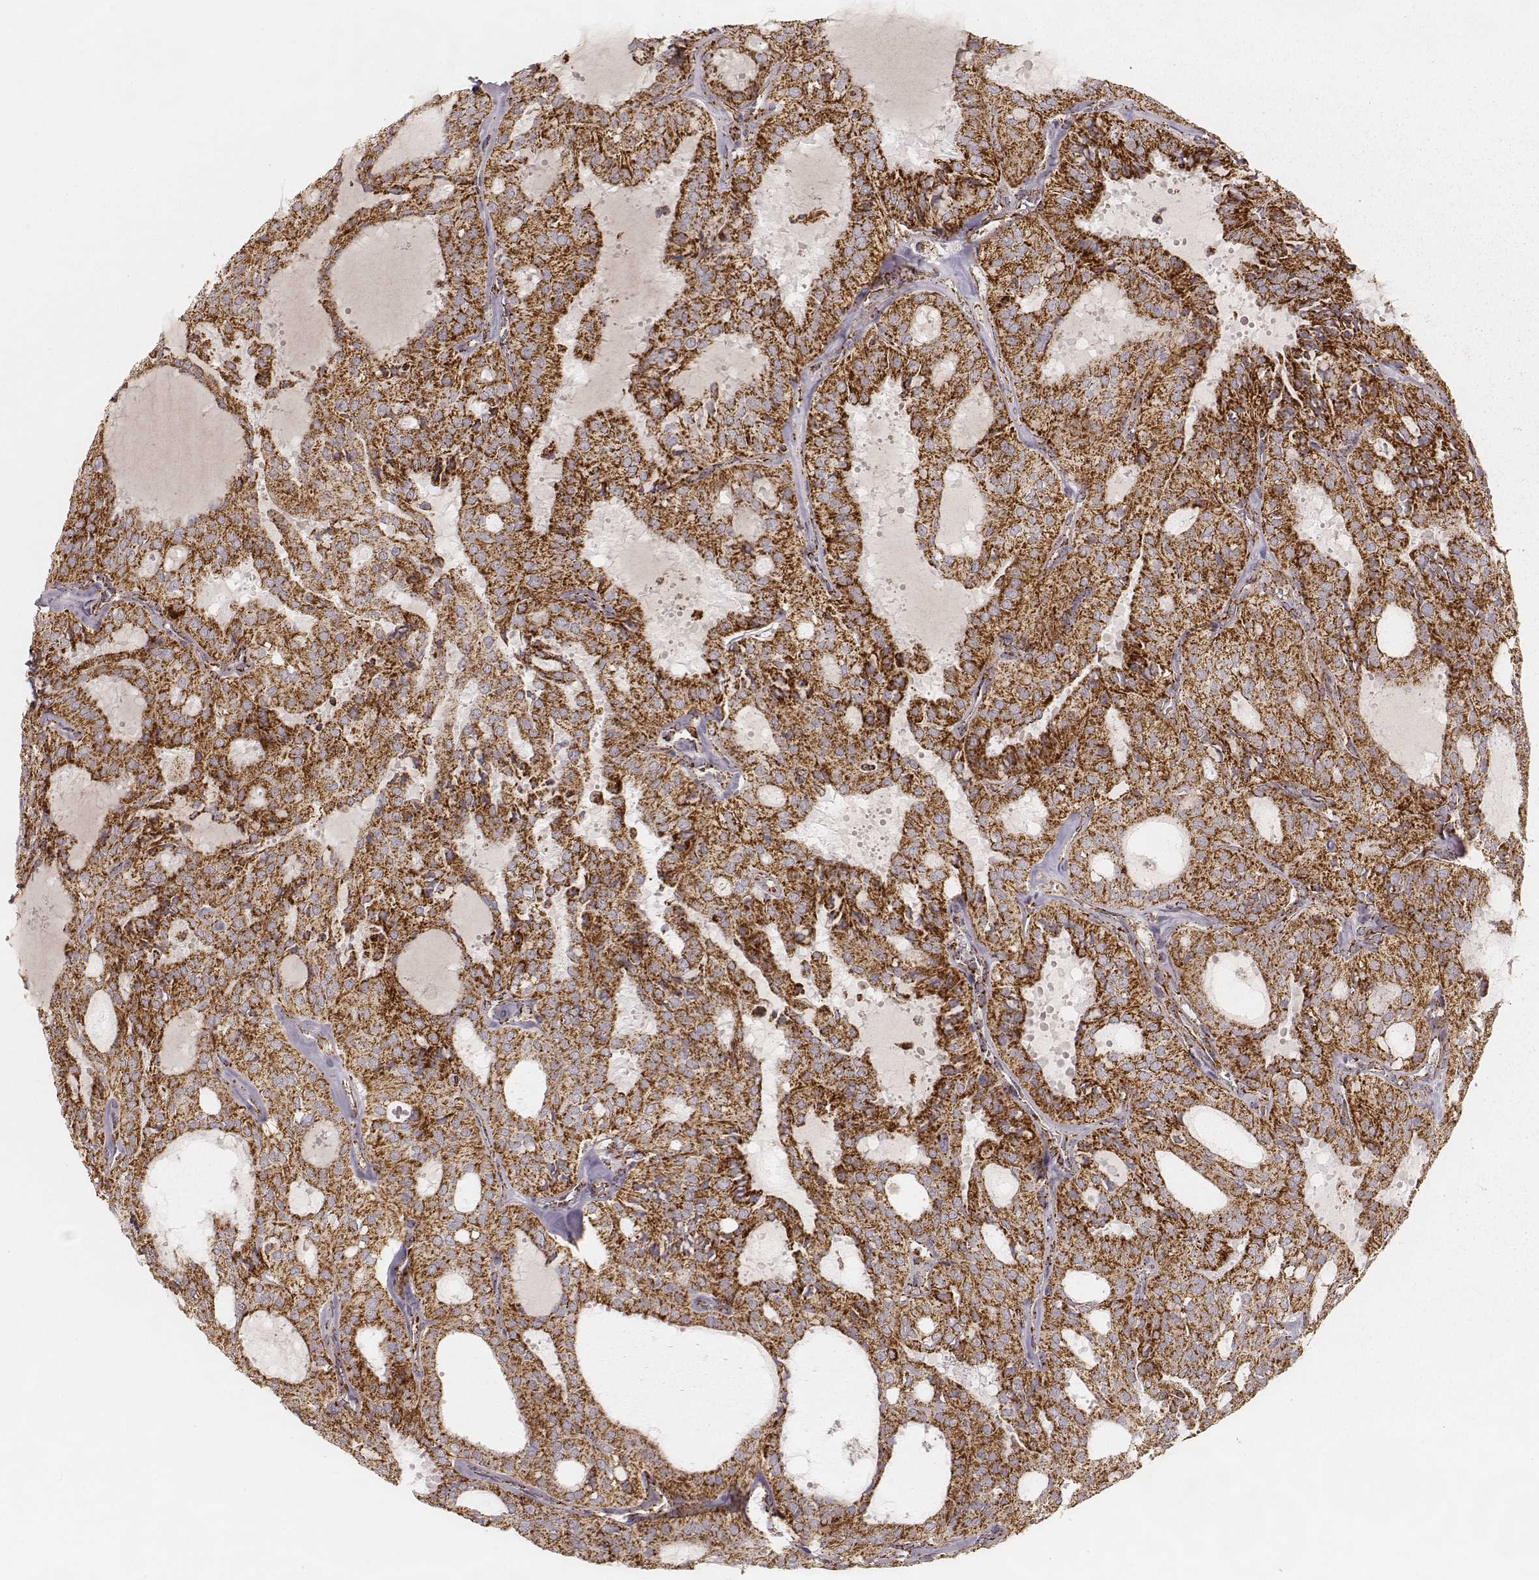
{"staining": {"intensity": "strong", "quantity": ">75%", "location": "cytoplasmic/membranous"}, "tissue": "thyroid cancer", "cell_type": "Tumor cells", "image_type": "cancer", "snomed": [{"axis": "morphology", "description": "Follicular adenoma carcinoma, NOS"}, {"axis": "topography", "description": "Thyroid gland"}], "caption": "Thyroid cancer (follicular adenoma carcinoma) stained for a protein displays strong cytoplasmic/membranous positivity in tumor cells.", "gene": "CS", "patient": {"sex": "male", "age": 75}}